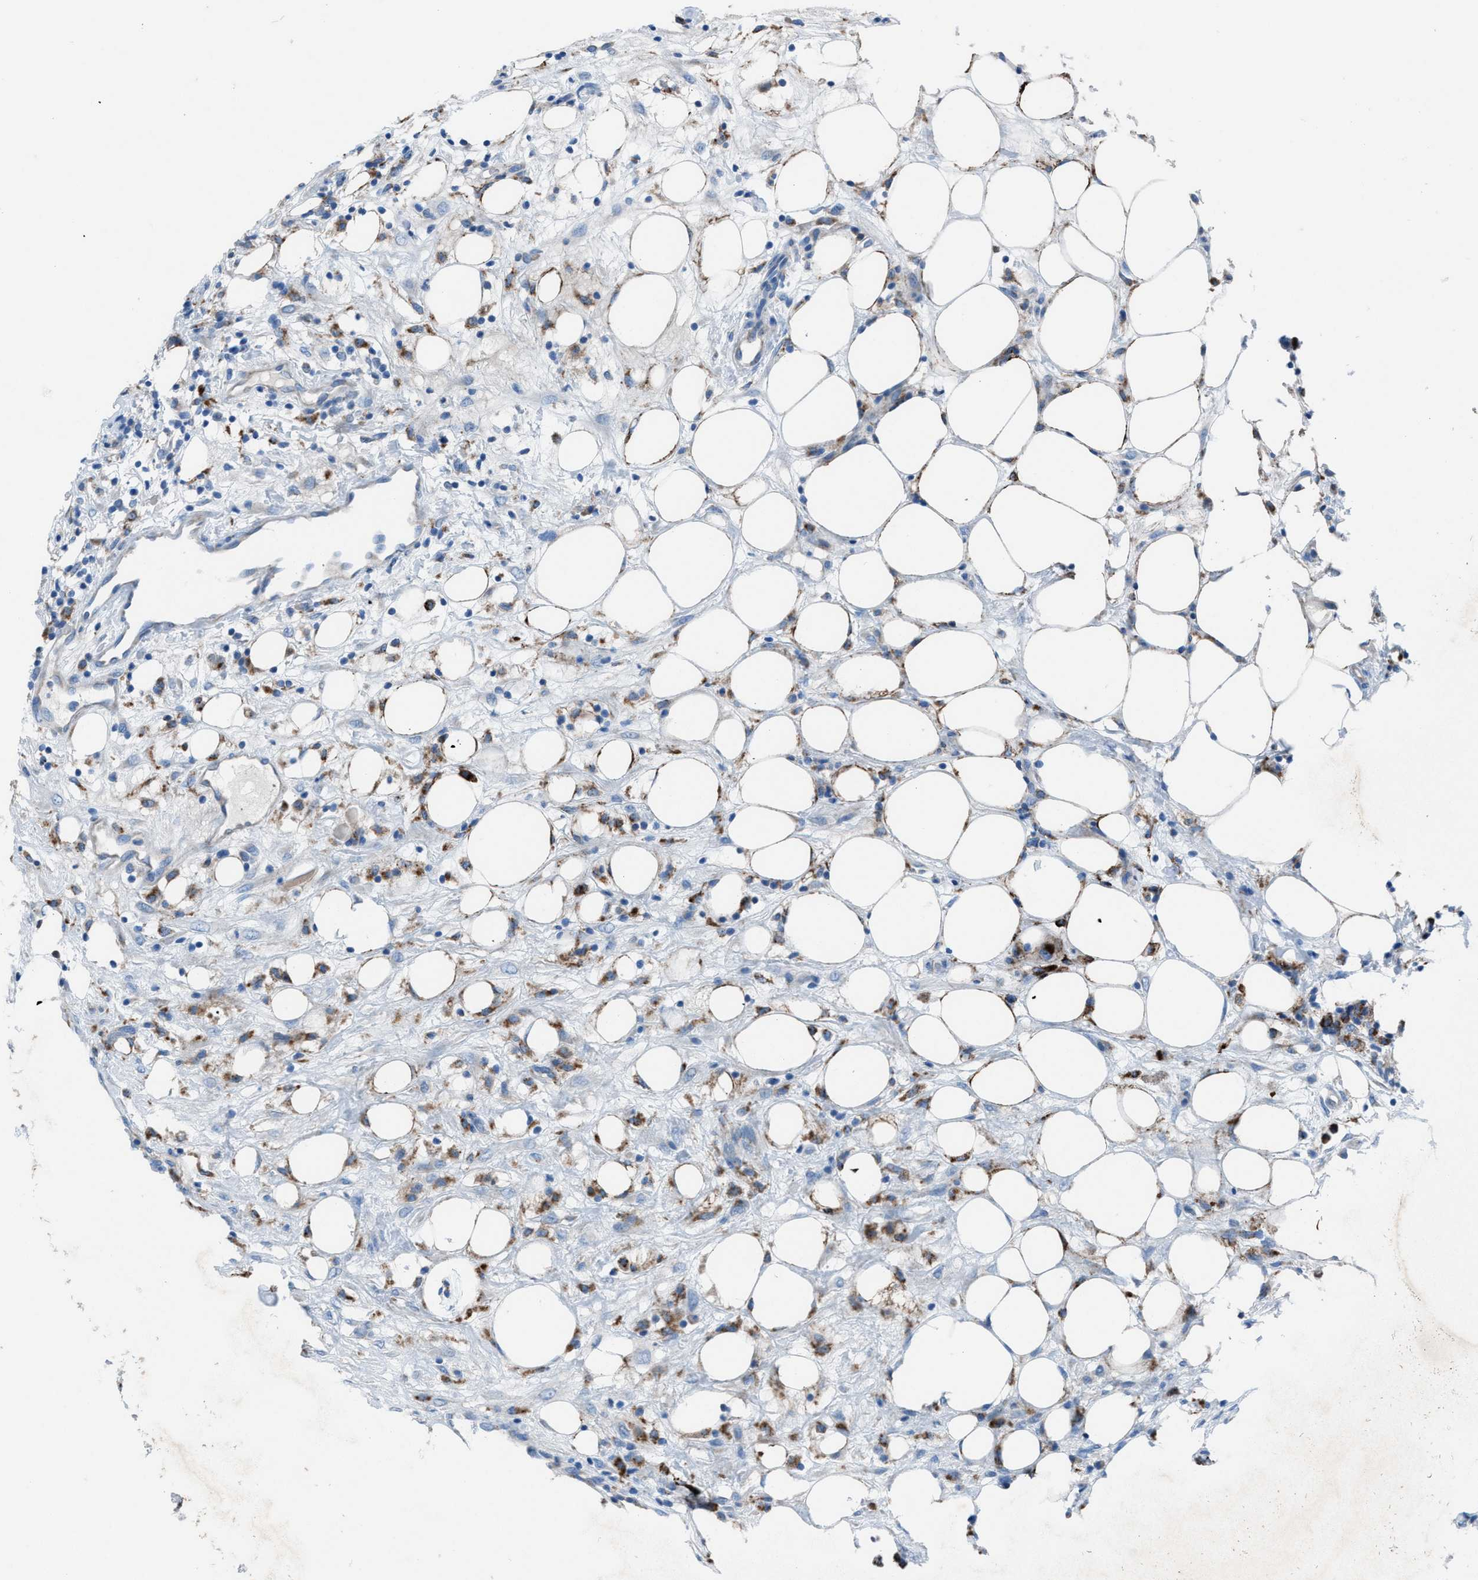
{"staining": {"intensity": "moderate", "quantity": "25%-75%", "location": "cytoplasmic/membranous"}, "tissue": "breast cancer", "cell_type": "Tumor cells", "image_type": "cancer", "snomed": [{"axis": "morphology", "description": "Duct carcinoma"}, {"axis": "topography", "description": "Breast"}], "caption": "An IHC histopathology image of neoplastic tissue is shown. Protein staining in brown highlights moderate cytoplasmic/membranous positivity in invasive ductal carcinoma (breast) within tumor cells.", "gene": "CD1B", "patient": {"sex": "female", "age": 37}}